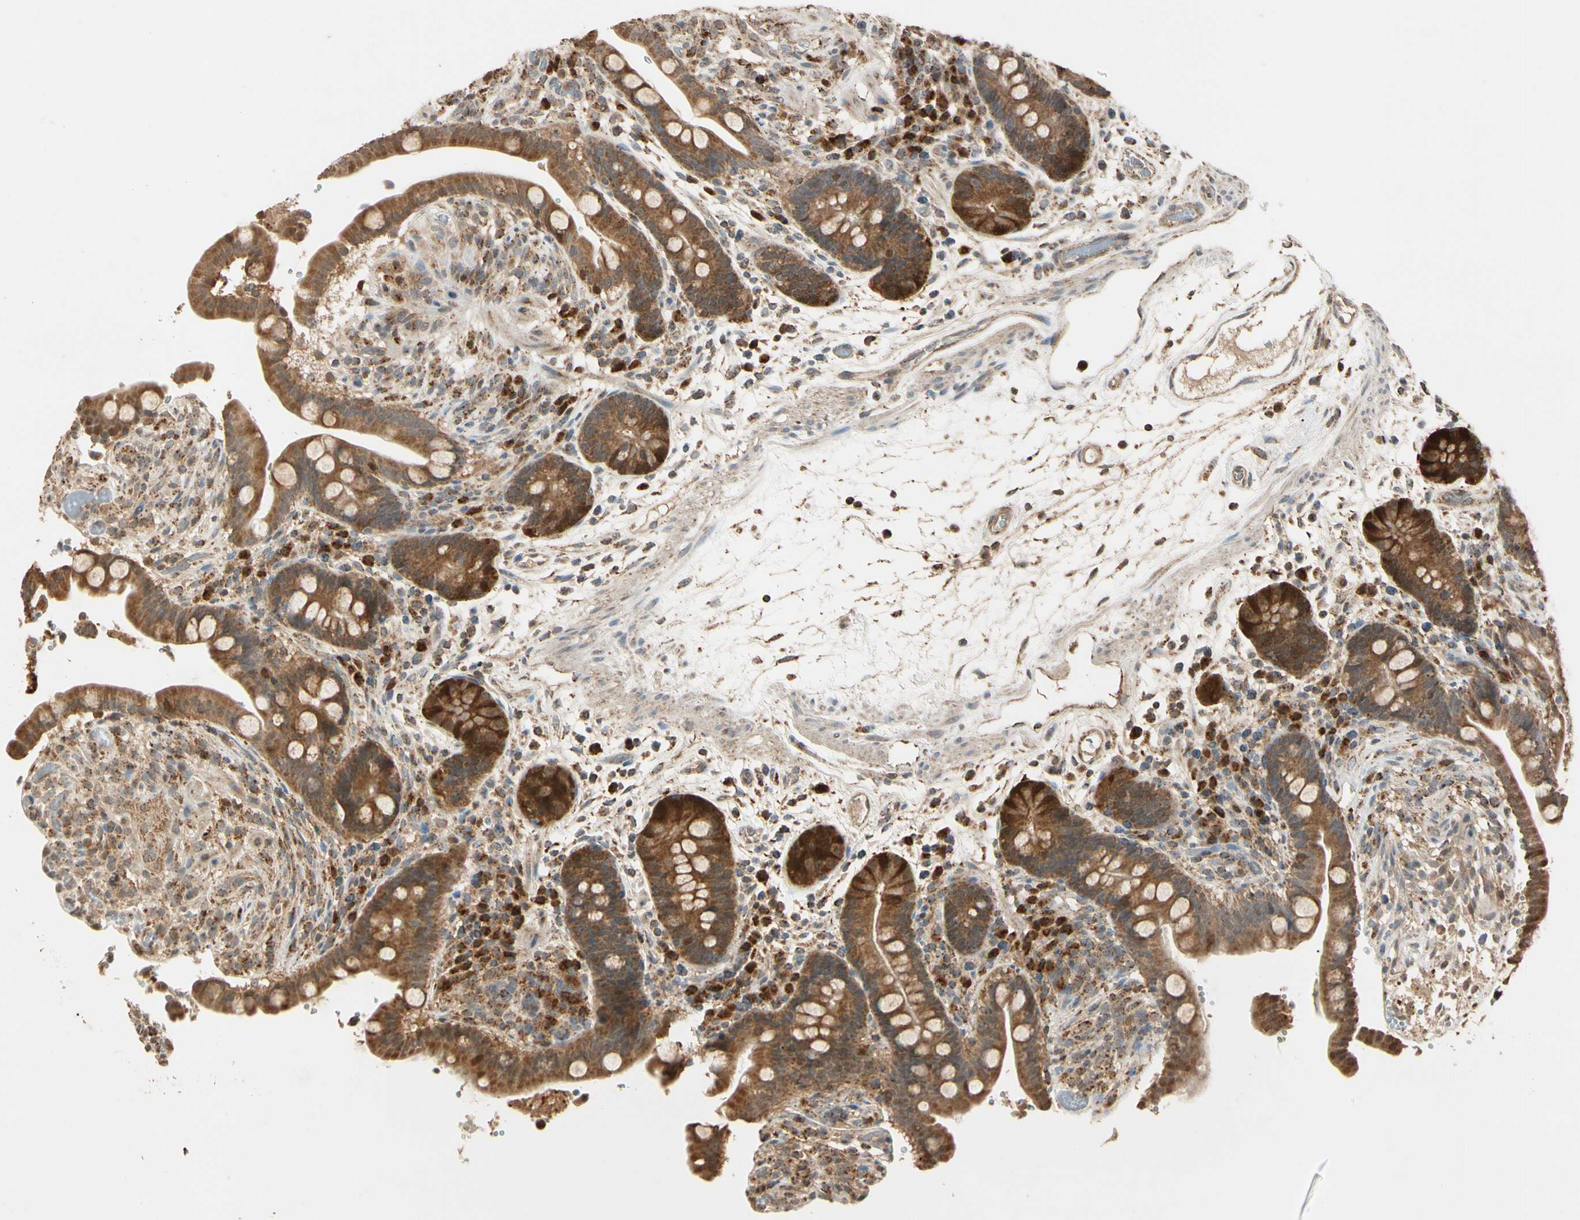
{"staining": {"intensity": "moderate", "quantity": ">75%", "location": "cytoplasmic/membranous"}, "tissue": "colon", "cell_type": "Endothelial cells", "image_type": "normal", "snomed": [{"axis": "morphology", "description": "Normal tissue, NOS"}, {"axis": "topography", "description": "Colon"}], "caption": "Protein expression analysis of unremarkable colon reveals moderate cytoplasmic/membranous positivity in about >75% of endothelial cells.", "gene": "PRDX5", "patient": {"sex": "male", "age": 73}}